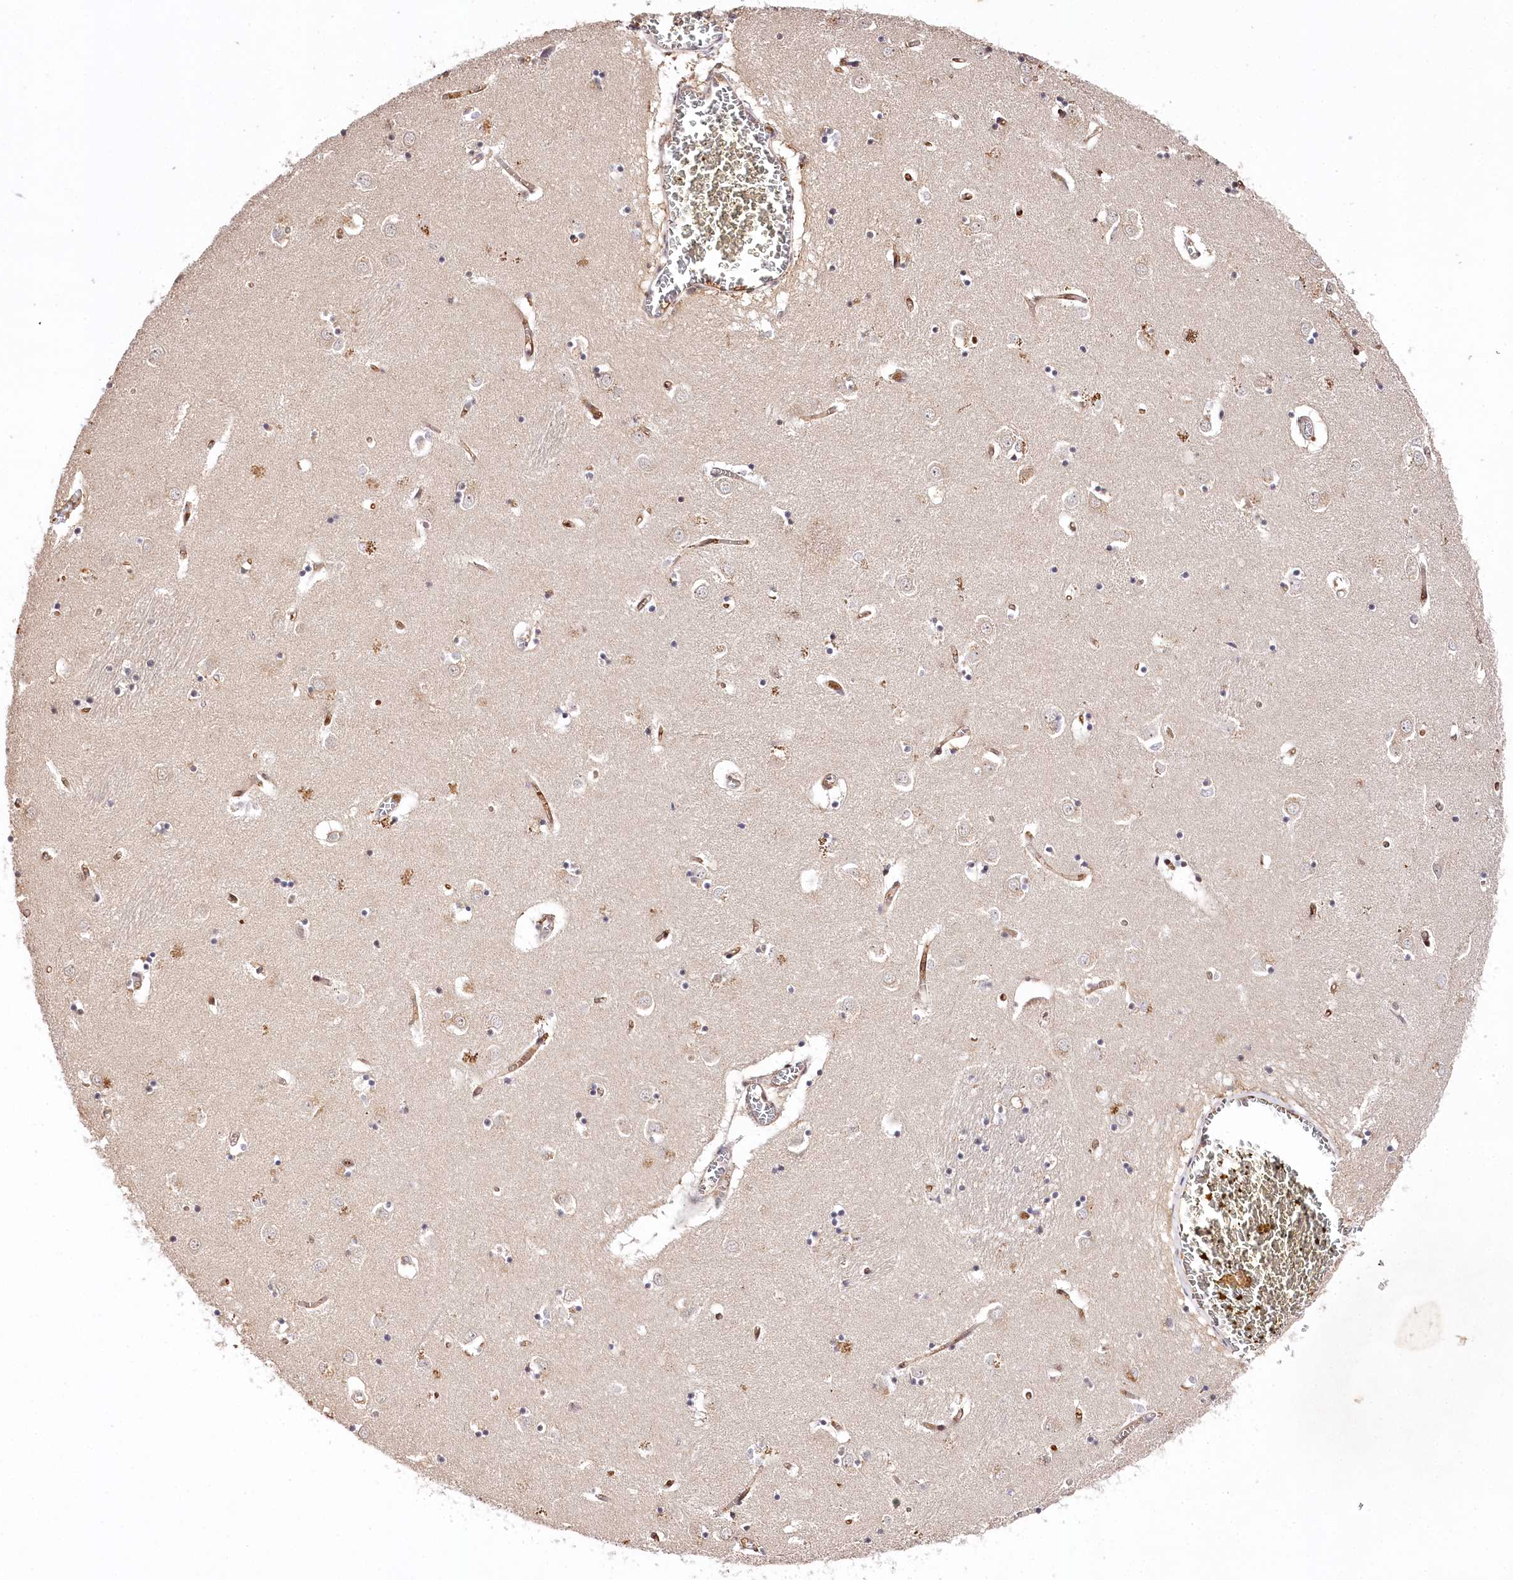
{"staining": {"intensity": "weak", "quantity": "<25%", "location": "nuclear"}, "tissue": "caudate", "cell_type": "Glial cells", "image_type": "normal", "snomed": [{"axis": "morphology", "description": "Normal tissue, NOS"}, {"axis": "topography", "description": "Lateral ventricle wall"}], "caption": "This is an immunohistochemistry photomicrograph of unremarkable caudate. There is no positivity in glial cells.", "gene": "PYROXD1", "patient": {"sex": "male", "age": 70}}